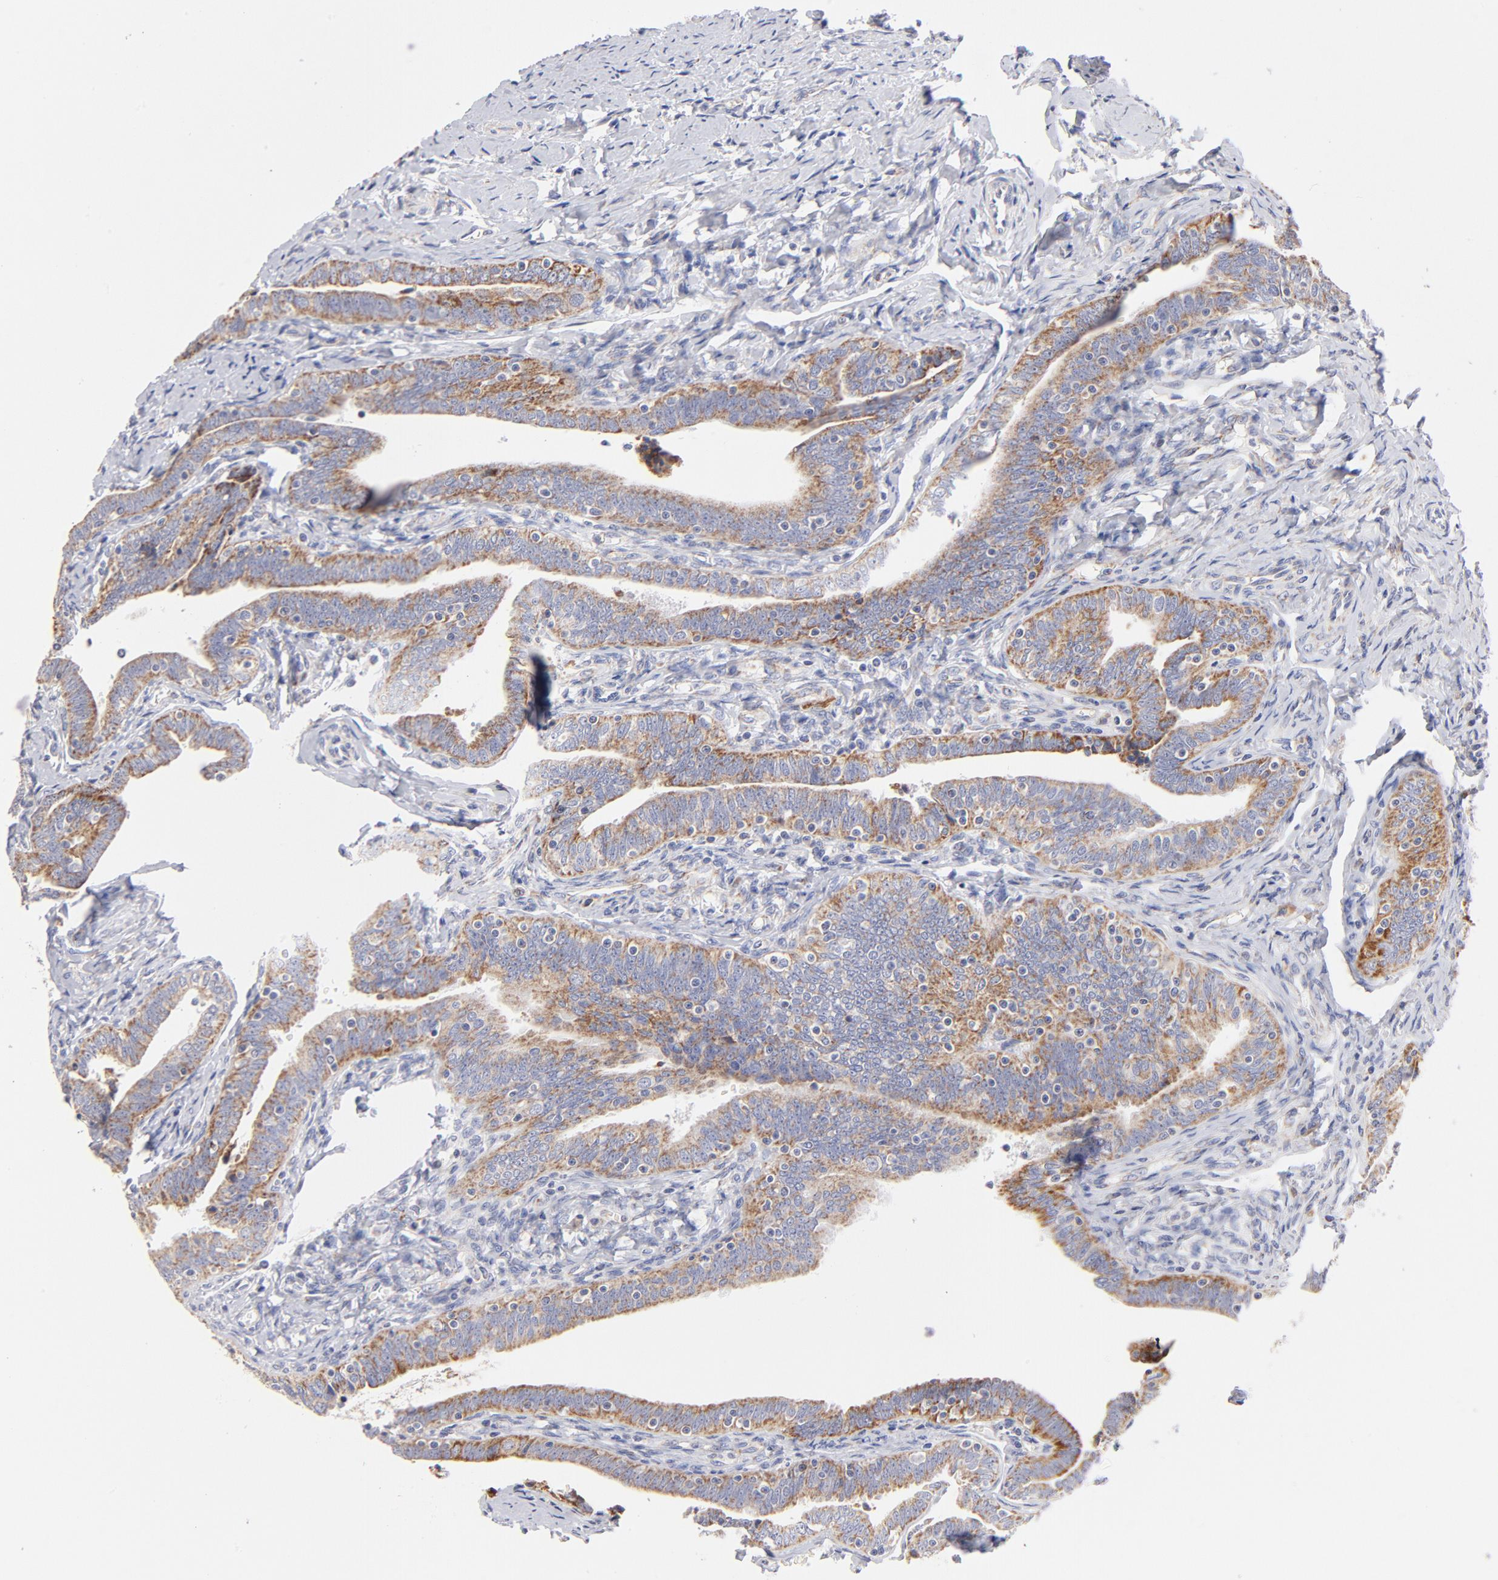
{"staining": {"intensity": "weak", "quantity": ">75%", "location": "cytoplasmic/membranous"}, "tissue": "fallopian tube", "cell_type": "Glandular cells", "image_type": "normal", "snomed": [{"axis": "morphology", "description": "Normal tissue, NOS"}, {"axis": "topography", "description": "Fallopian tube"}, {"axis": "topography", "description": "Ovary"}], "caption": "IHC (DAB) staining of normal fallopian tube exhibits weak cytoplasmic/membranous protein staining in approximately >75% of glandular cells. (IHC, brightfield microscopy, high magnification).", "gene": "TIMM8A", "patient": {"sex": "female", "age": 69}}